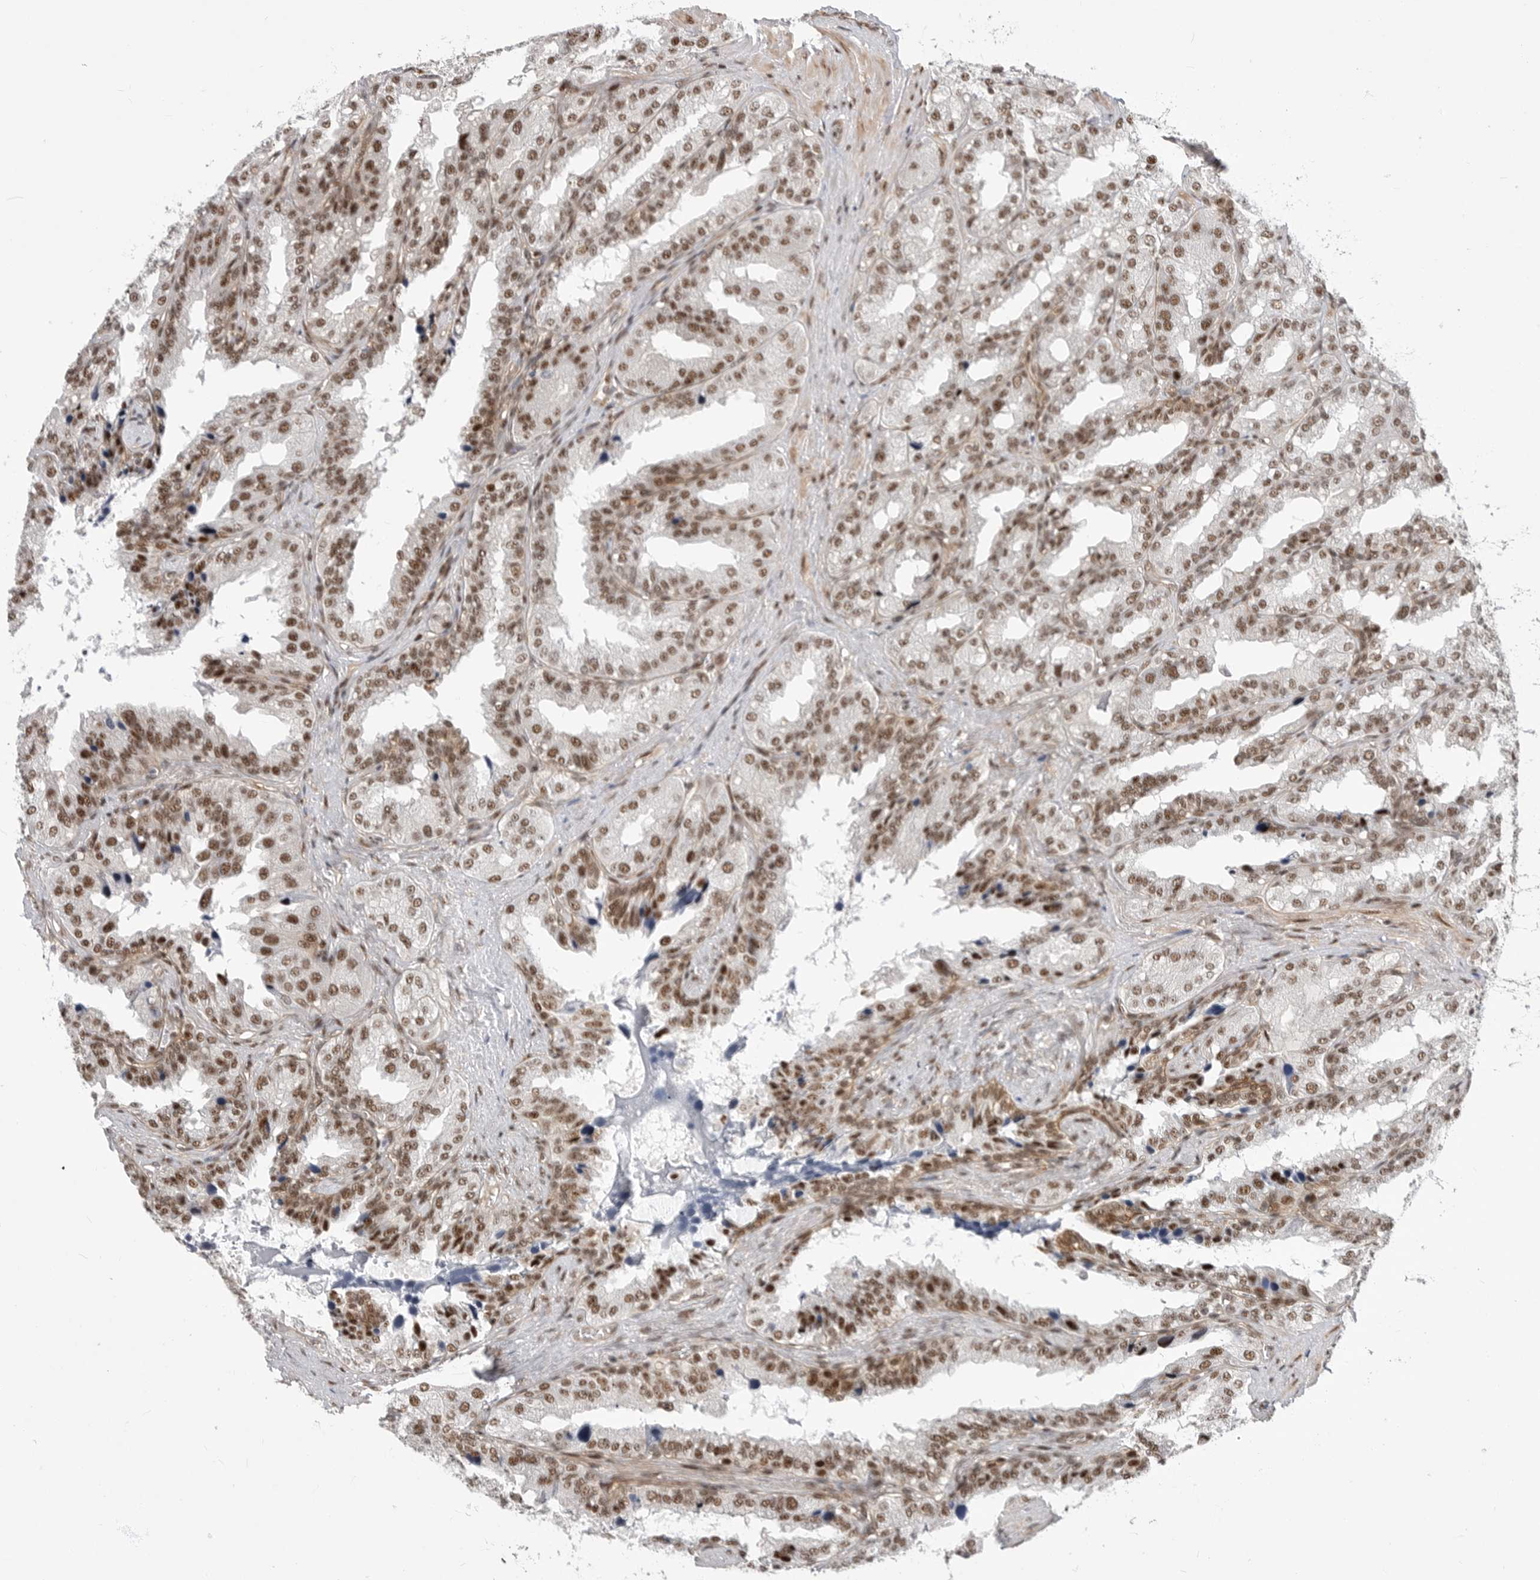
{"staining": {"intensity": "moderate", "quantity": ">75%", "location": "nuclear"}, "tissue": "seminal vesicle", "cell_type": "Glandular cells", "image_type": "normal", "snomed": [{"axis": "morphology", "description": "Normal tissue, NOS"}, {"axis": "topography", "description": "Prostate"}, {"axis": "topography", "description": "Seminal veicle"}], "caption": "This is a photomicrograph of IHC staining of unremarkable seminal vesicle, which shows moderate positivity in the nuclear of glandular cells.", "gene": "GPATCH2", "patient": {"sex": "male", "age": 51}}